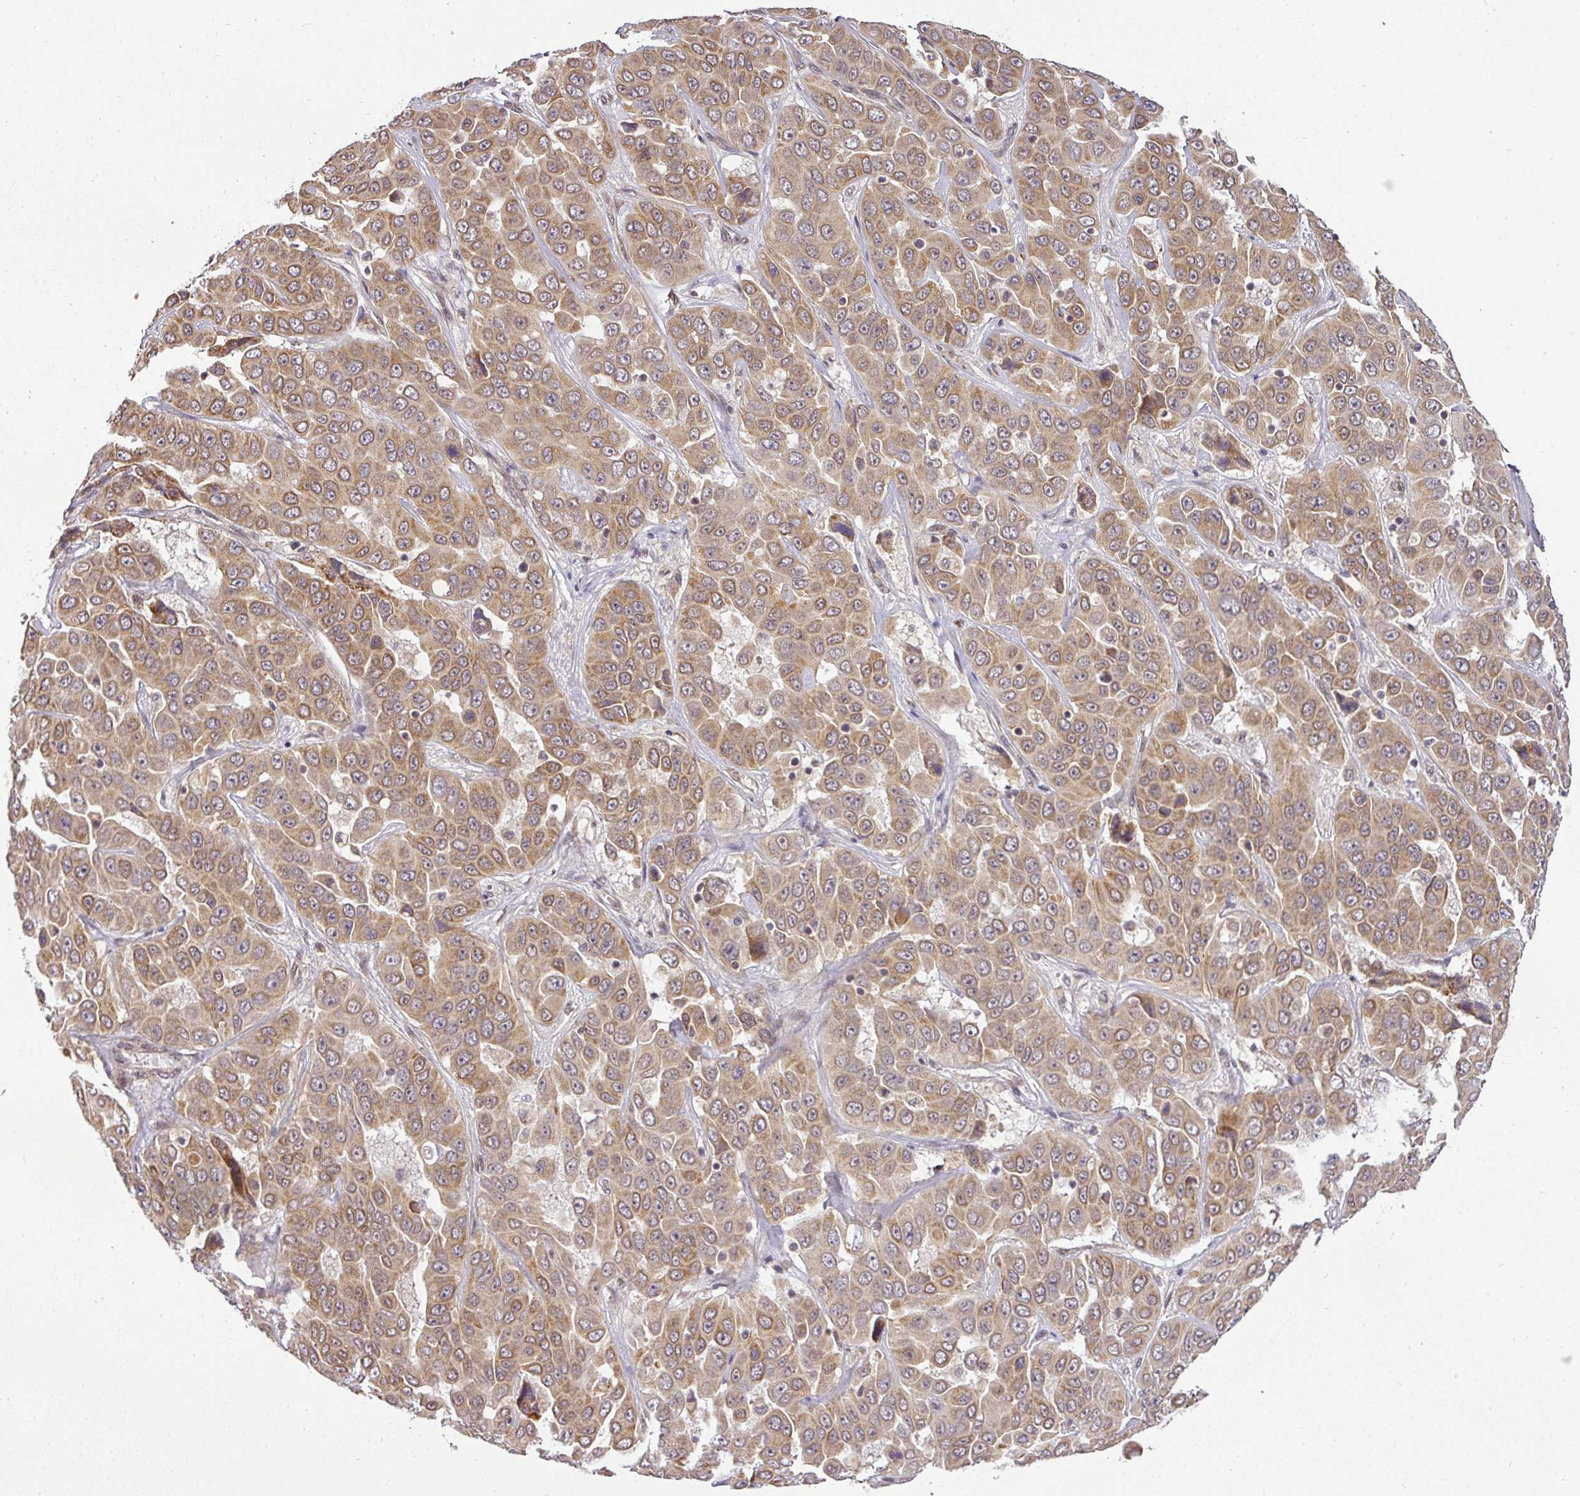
{"staining": {"intensity": "moderate", "quantity": ">75%", "location": "cytoplasmic/membranous"}, "tissue": "liver cancer", "cell_type": "Tumor cells", "image_type": "cancer", "snomed": [{"axis": "morphology", "description": "Cholangiocarcinoma"}, {"axis": "topography", "description": "Liver"}], "caption": "This histopathology image shows immunohistochemistry (IHC) staining of liver cancer, with medium moderate cytoplasmic/membranous positivity in approximately >75% of tumor cells.", "gene": "C1orf226", "patient": {"sex": "female", "age": 52}}